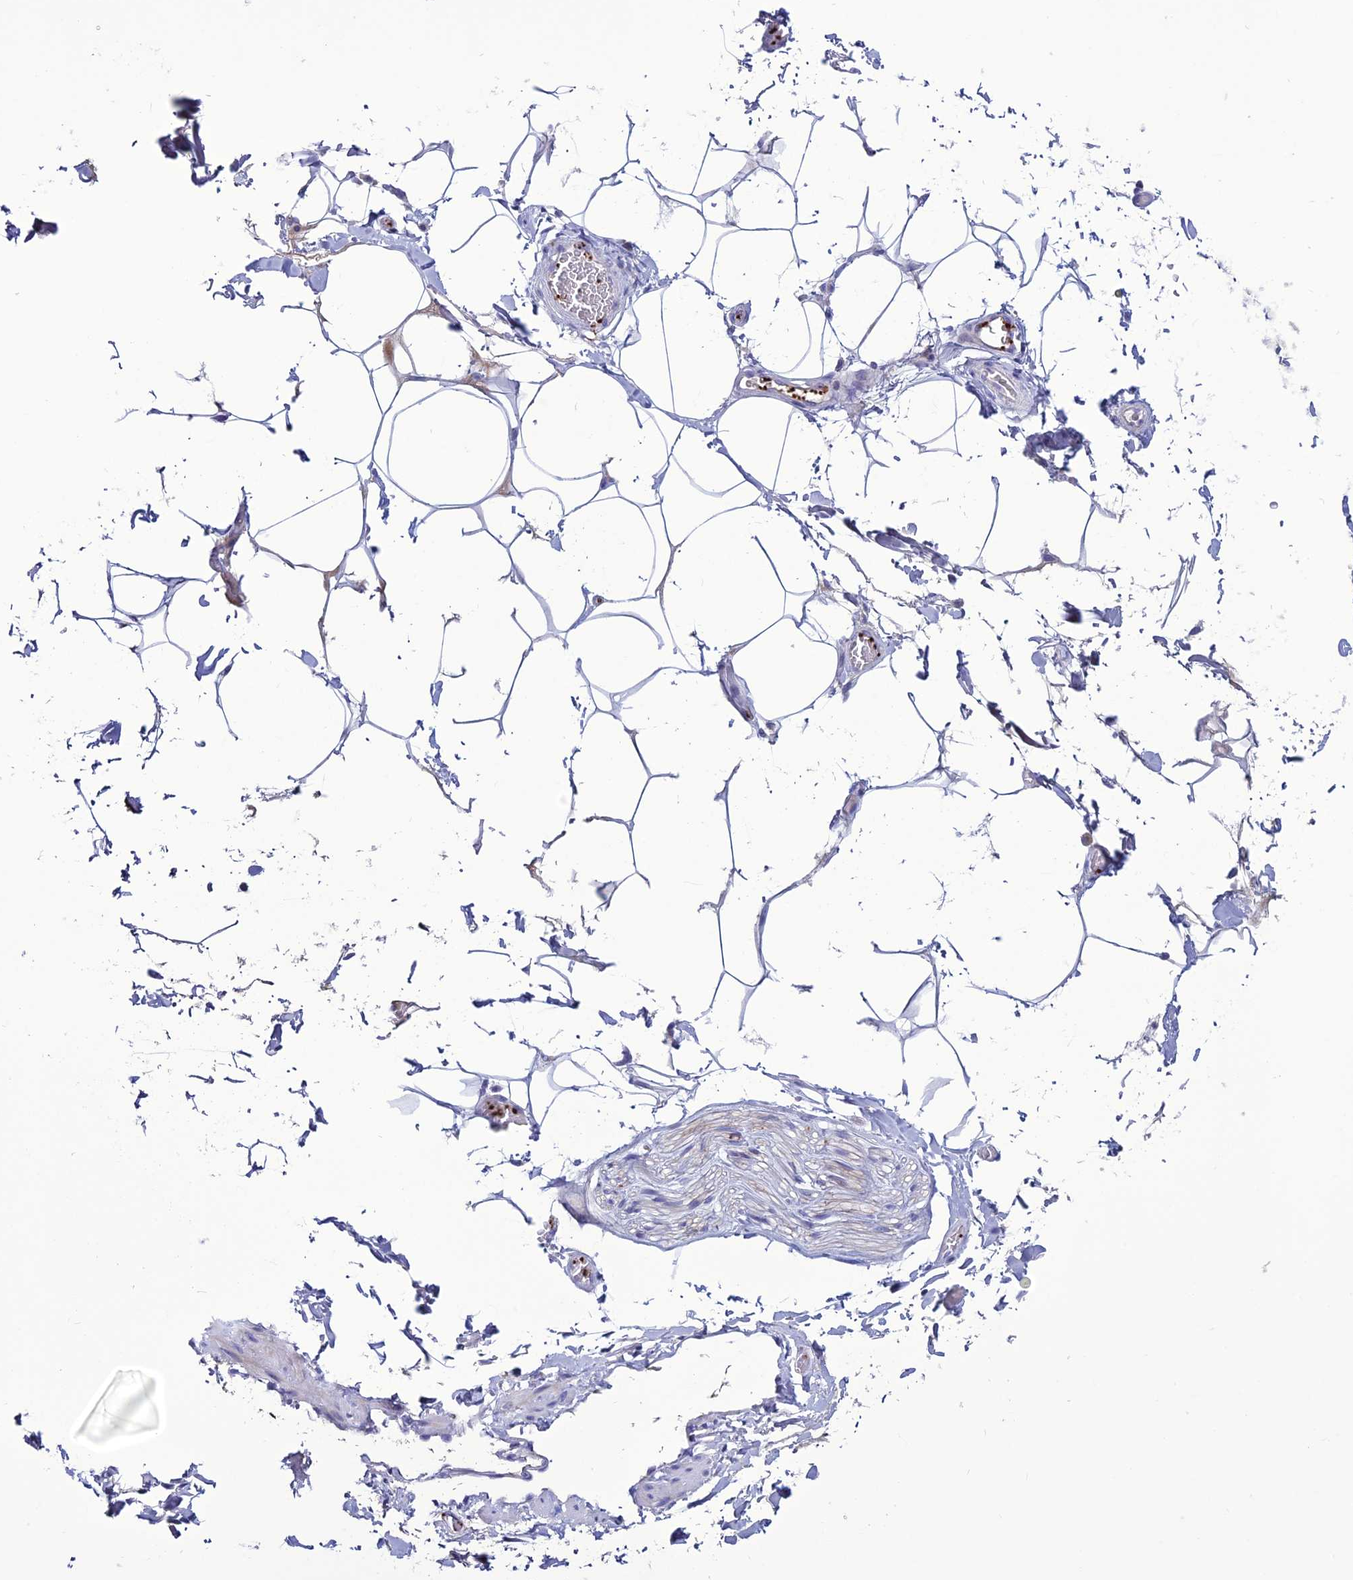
{"staining": {"intensity": "negative", "quantity": "none", "location": "none"}, "tissue": "adipose tissue", "cell_type": "Adipocytes", "image_type": "normal", "snomed": [{"axis": "morphology", "description": "Normal tissue, NOS"}, {"axis": "topography", "description": "Soft tissue"}, {"axis": "topography", "description": "Adipose tissue"}, {"axis": "topography", "description": "Vascular tissue"}, {"axis": "topography", "description": "Peripheral nerve tissue"}], "caption": "Immunohistochemistry (IHC) photomicrograph of normal adipose tissue stained for a protein (brown), which displays no staining in adipocytes. (Immunohistochemistry, brightfield microscopy, high magnification).", "gene": "C21orf140", "patient": {"sex": "male", "age": 46}}